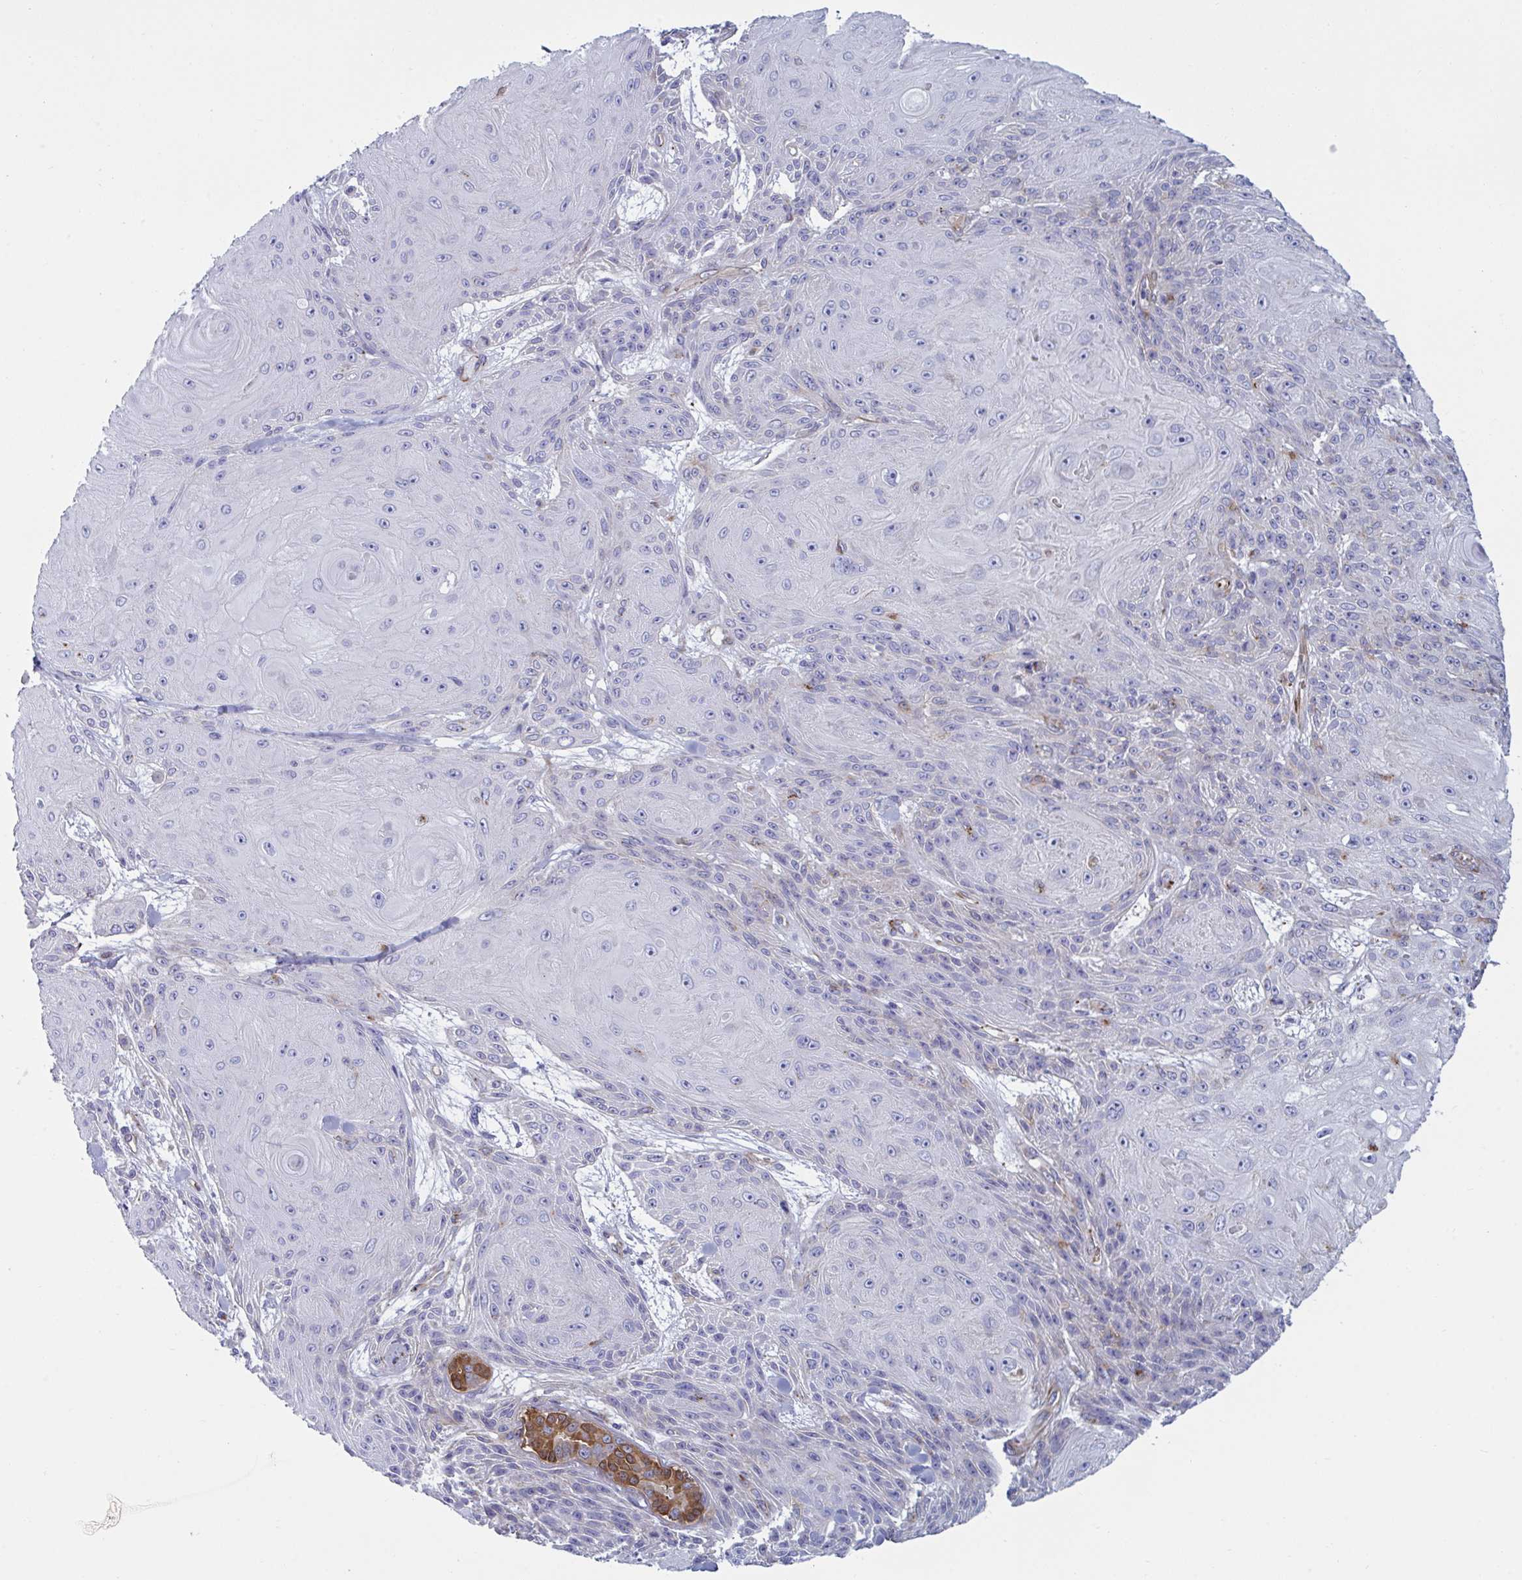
{"staining": {"intensity": "negative", "quantity": "none", "location": "none"}, "tissue": "skin cancer", "cell_type": "Tumor cells", "image_type": "cancer", "snomed": [{"axis": "morphology", "description": "Squamous cell carcinoma, NOS"}, {"axis": "topography", "description": "Skin"}], "caption": "Skin cancer was stained to show a protein in brown. There is no significant staining in tumor cells.", "gene": "SLC9A6", "patient": {"sex": "male", "age": 88}}